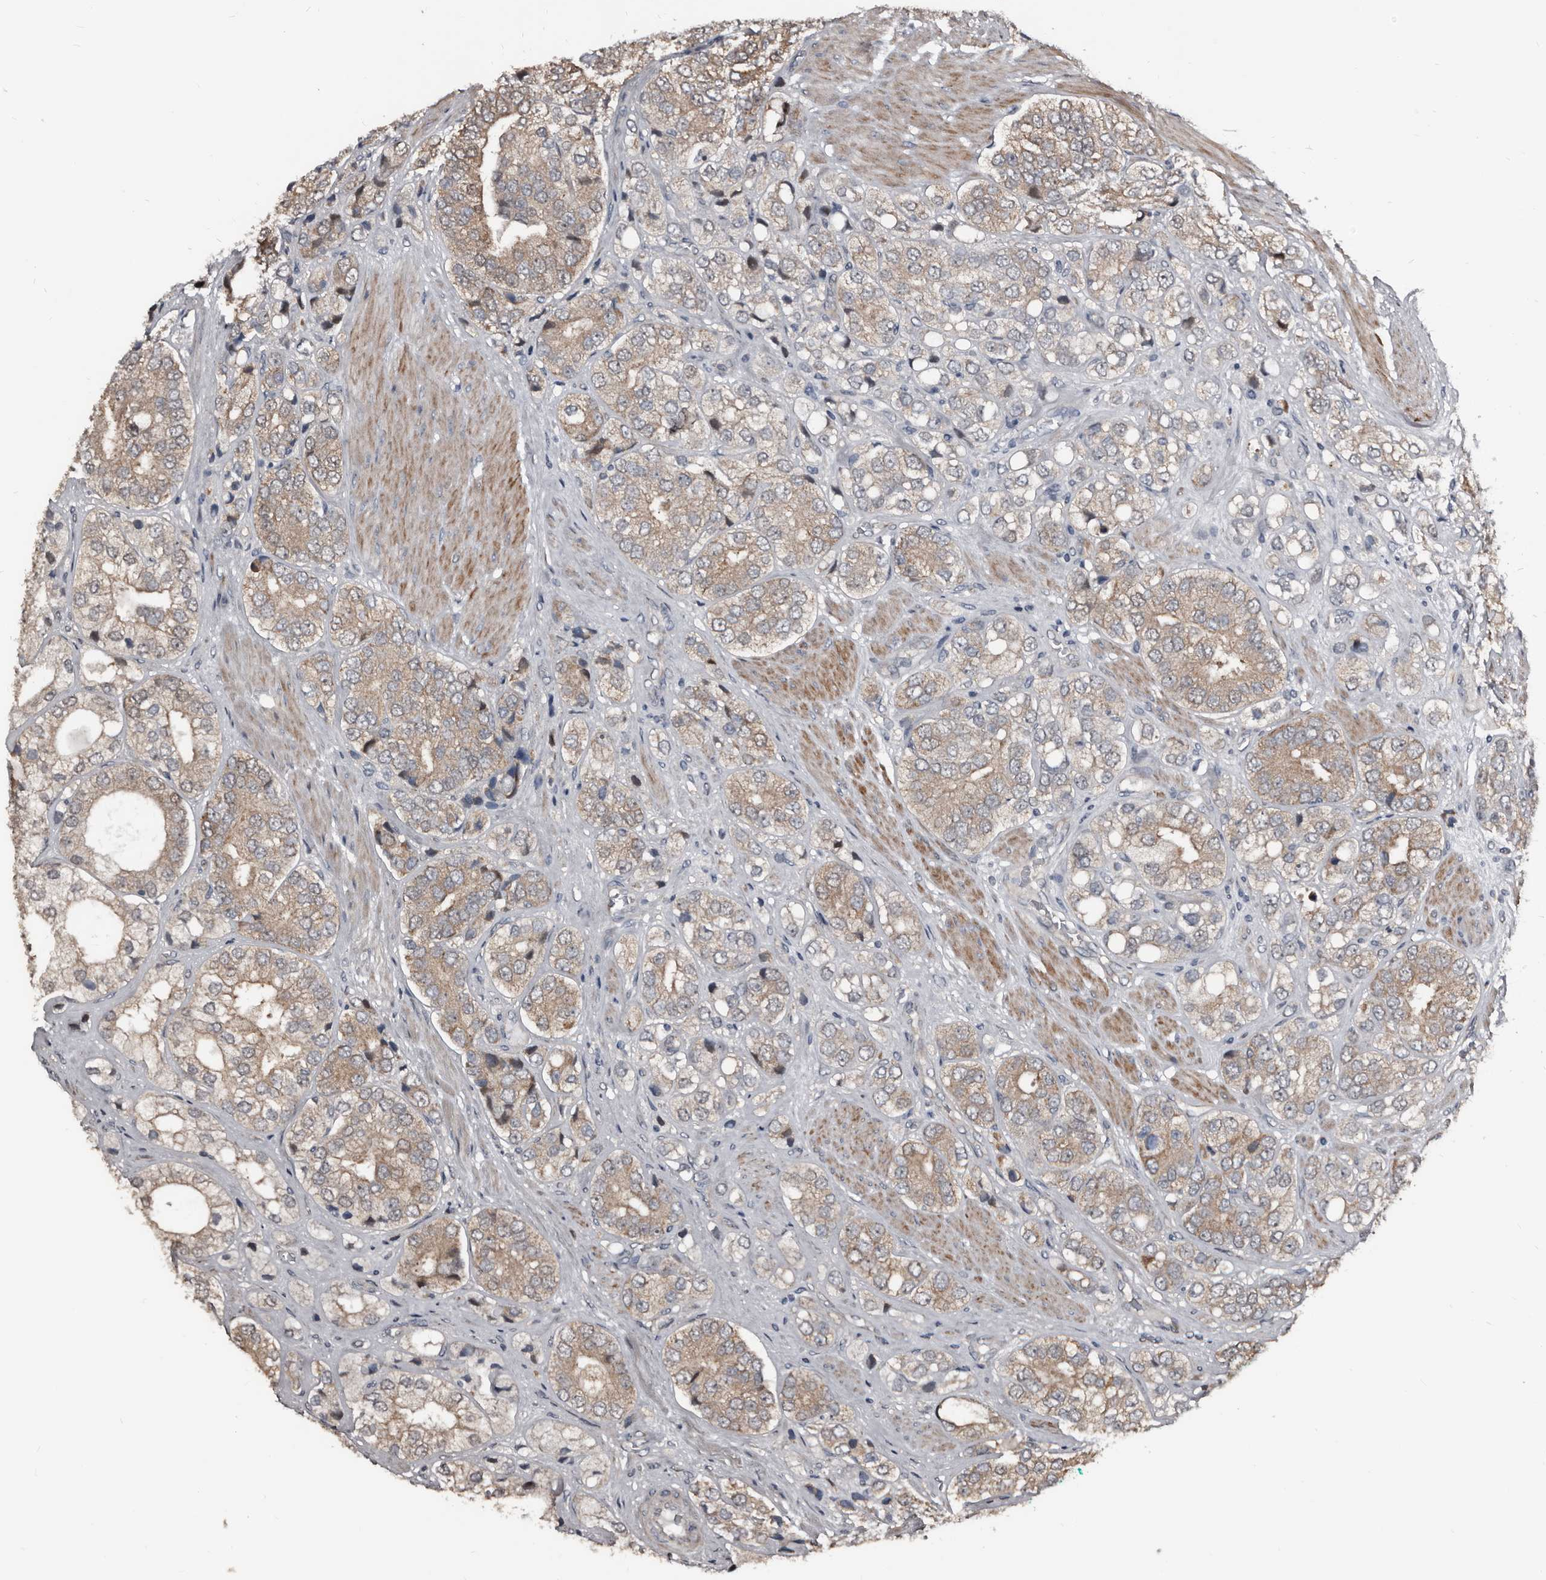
{"staining": {"intensity": "weak", "quantity": ">75%", "location": "cytoplasmic/membranous"}, "tissue": "prostate cancer", "cell_type": "Tumor cells", "image_type": "cancer", "snomed": [{"axis": "morphology", "description": "Adenocarcinoma, High grade"}, {"axis": "topography", "description": "Prostate"}], "caption": "High-power microscopy captured an immunohistochemistry photomicrograph of prostate cancer, revealing weak cytoplasmic/membranous expression in about >75% of tumor cells.", "gene": "DHPS", "patient": {"sex": "male", "age": 50}}